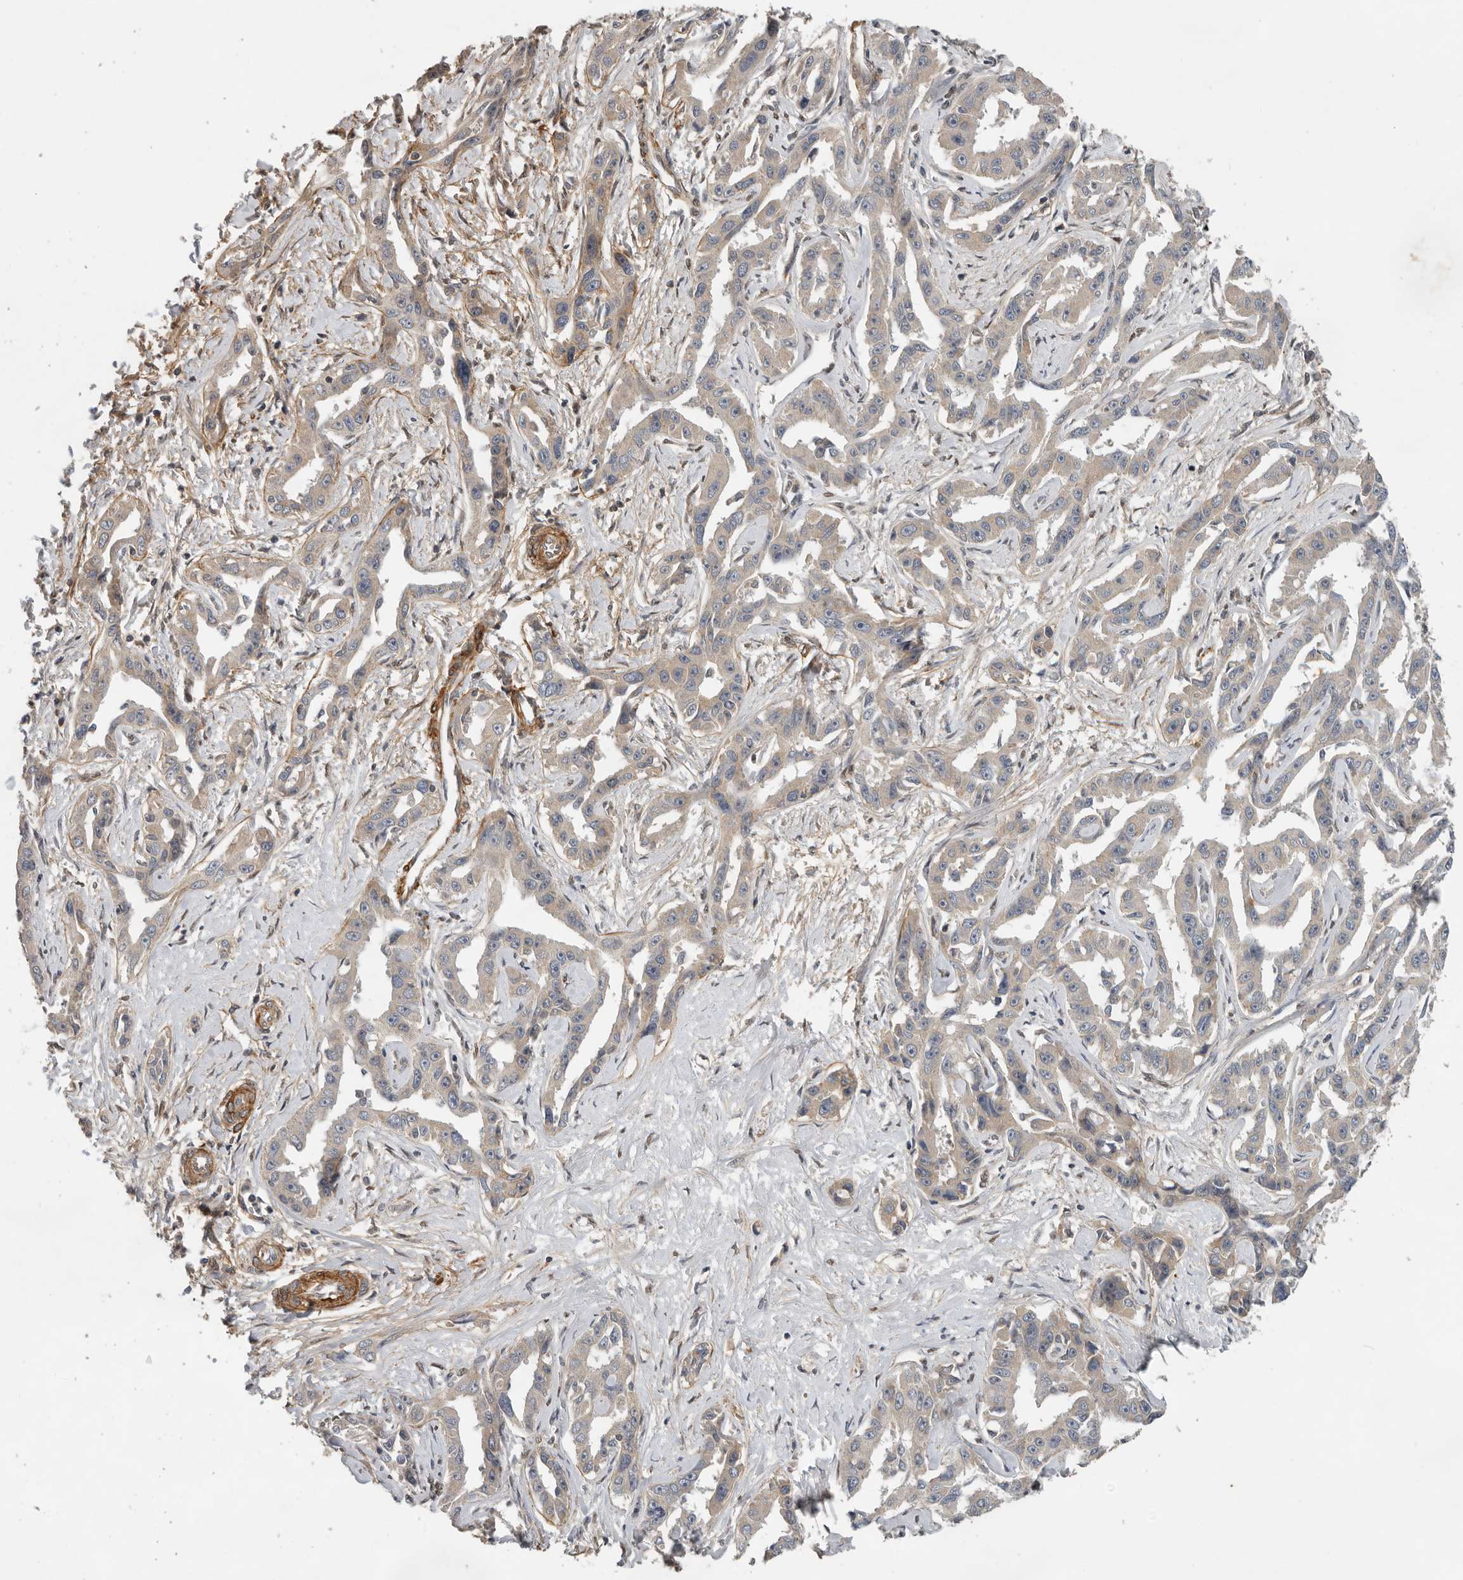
{"staining": {"intensity": "weak", "quantity": "25%-75%", "location": "cytoplasmic/membranous"}, "tissue": "liver cancer", "cell_type": "Tumor cells", "image_type": "cancer", "snomed": [{"axis": "morphology", "description": "Cholangiocarcinoma"}, {"axis": "topography", "description": "Liver"}], "caption": "Immunohistochemistry (IHC) photomicrograph of human cholangiocarcinoma (liver) stained for a protein (brown), which displays low levels of weak cytoplasmic/membranous staining in approximately 25%-75% of tumor cells.", "gene": "RNF157", "patient": {"sex": "male", "age": 59}}